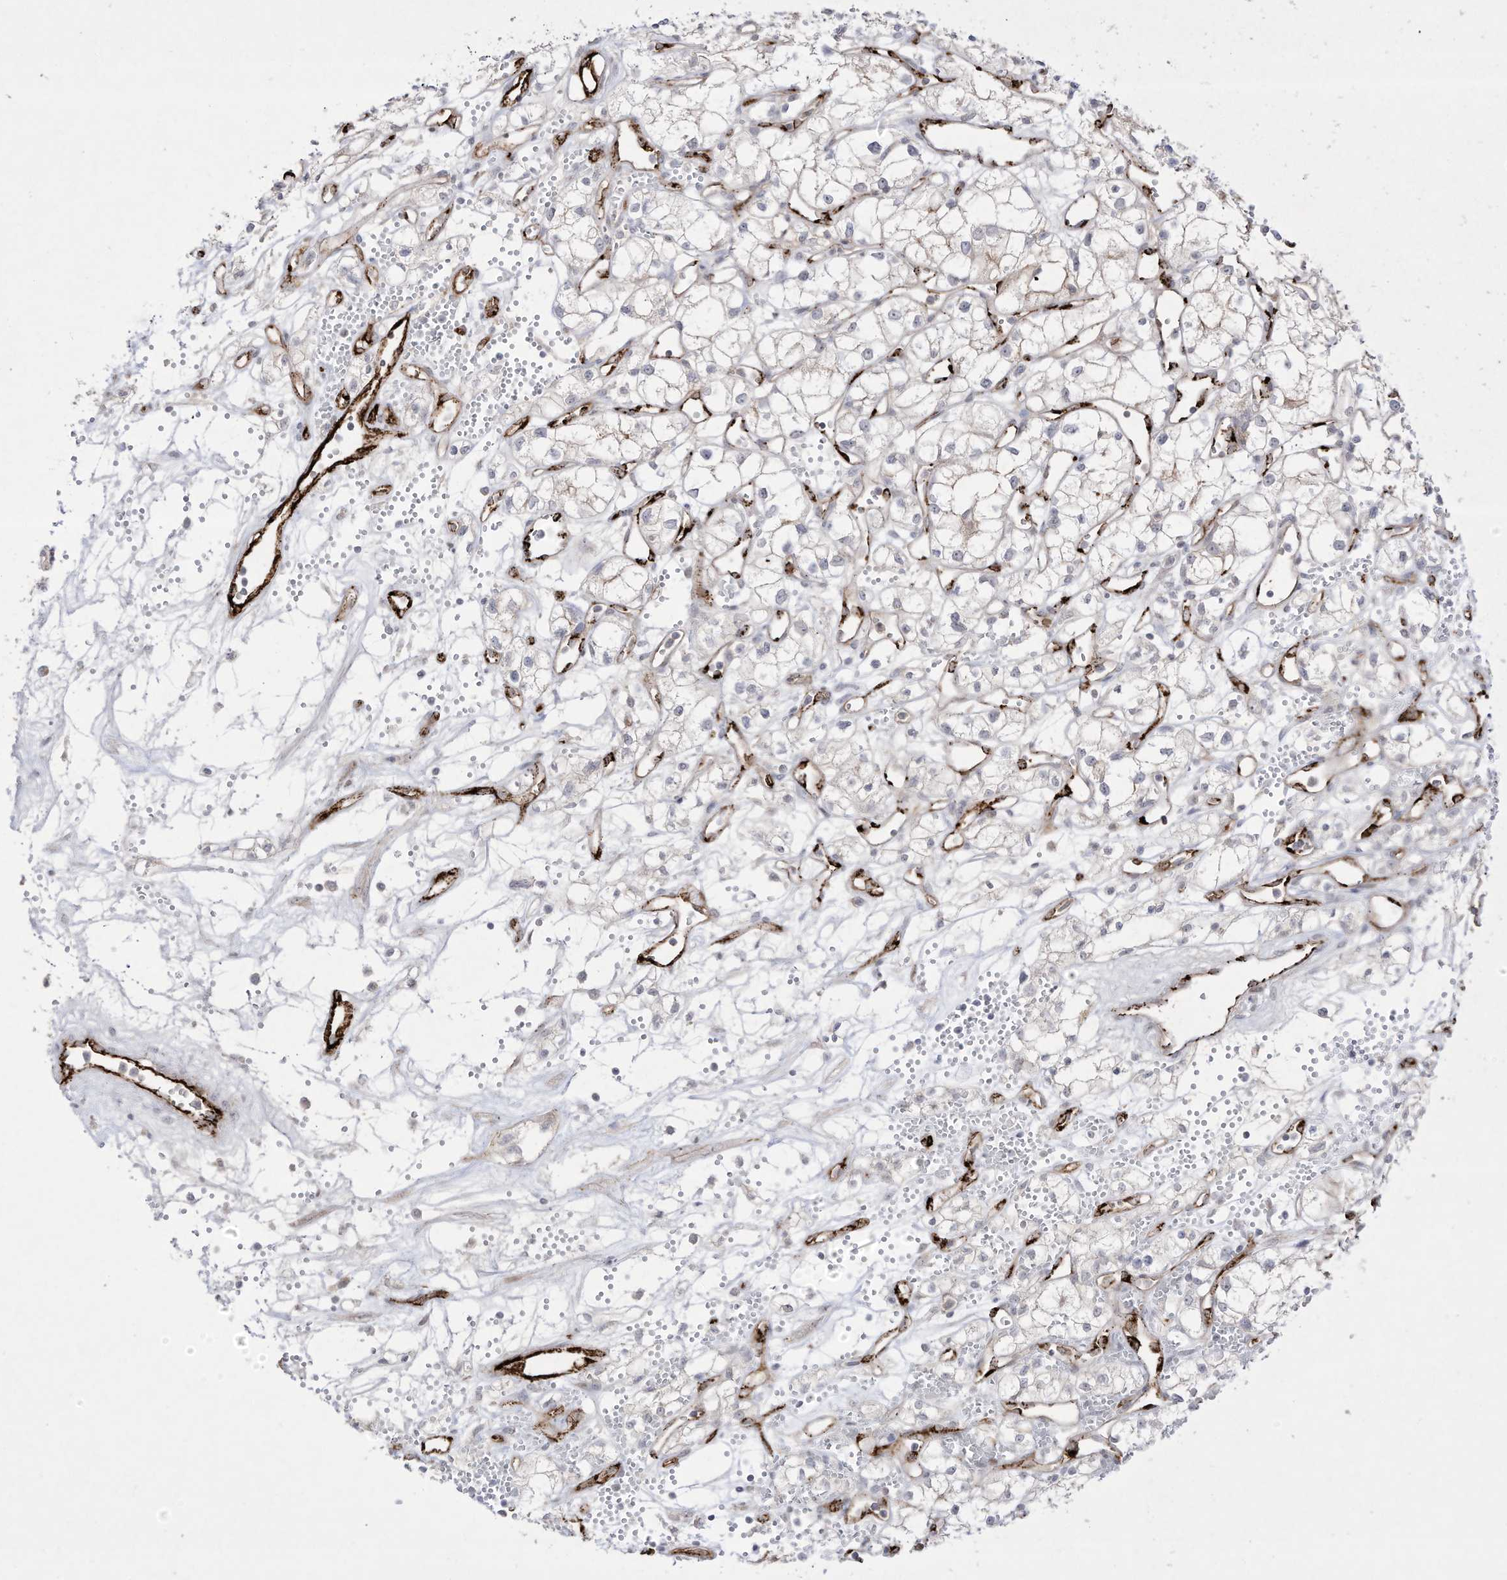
{"staining": {"intensity": "negative", "quantity": "none", "location": "none"}, "tissue": "renal cancer", "cell_type": "Tumor cells", "image_type": "cancer", "snomed": [{"axis": "morphology", "description": "Adenocarcinoma, NOS"}, {"axis": "topography", "description": "Kidney"}], "caption": "Renal cancer stained for a protein using immunohistochemistry reveals no positivity tumor cells.", "gene": "ZGRF1", "patient": {"sex": "male", "age": 59}}